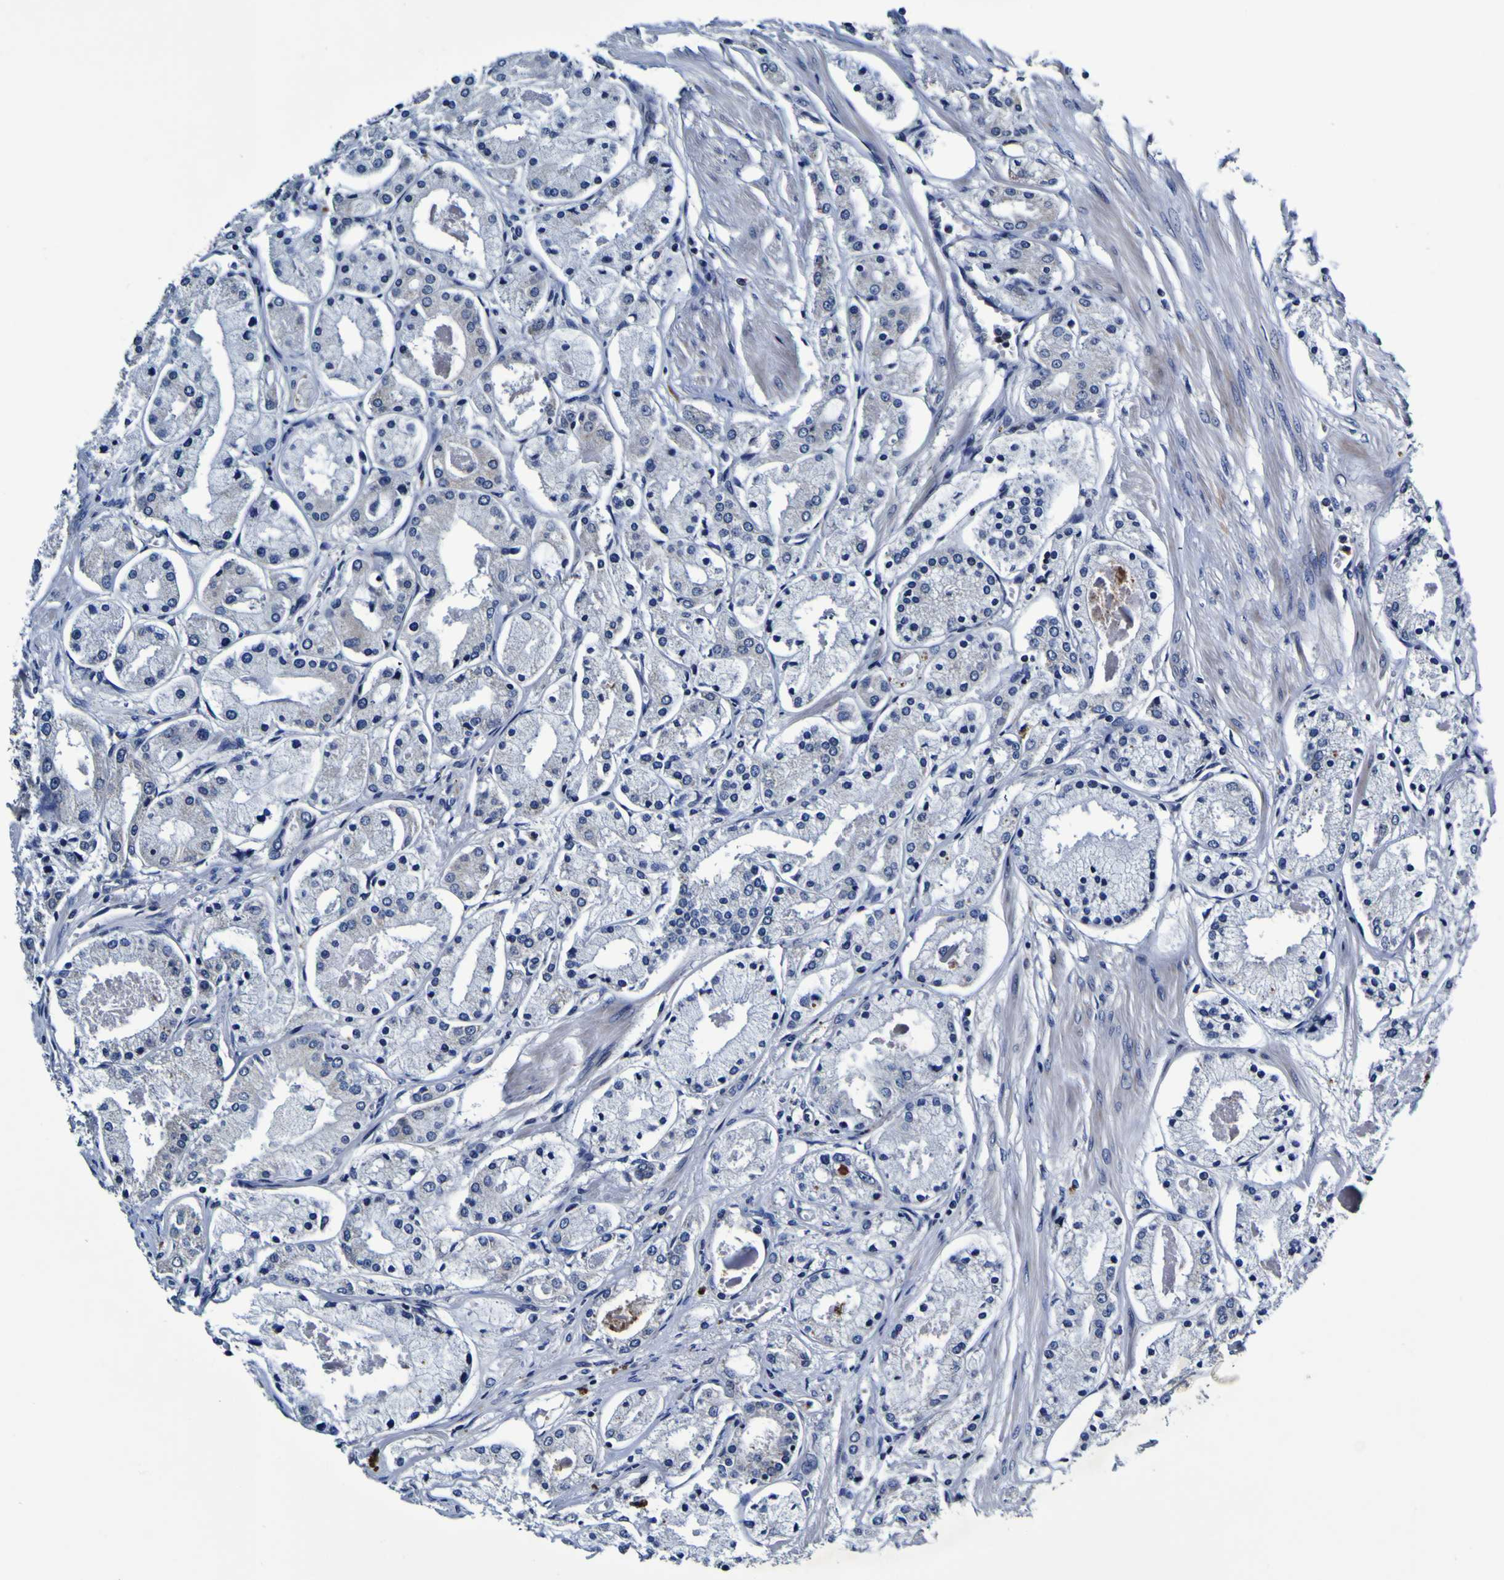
{"staining": {"intensity": "negative", "quantity": "none", "location": "none"}, "tissue": "prostate cancer", "cell_type": "Tumor cells", "image_type": "cancer", "snomed": [{"axis": "morphology", "description": "Adenocarcinoma, High grade"}, {"axis": "topography", "description": "Prostate"}], "caption": "This is an immunohistochemistry (IHC) image of human high-grade adenocarcinoma (prostate). There is no positivity in tumor cells.", "gene": "PANK4", "patient": {"sex": "male", "age": 66}}